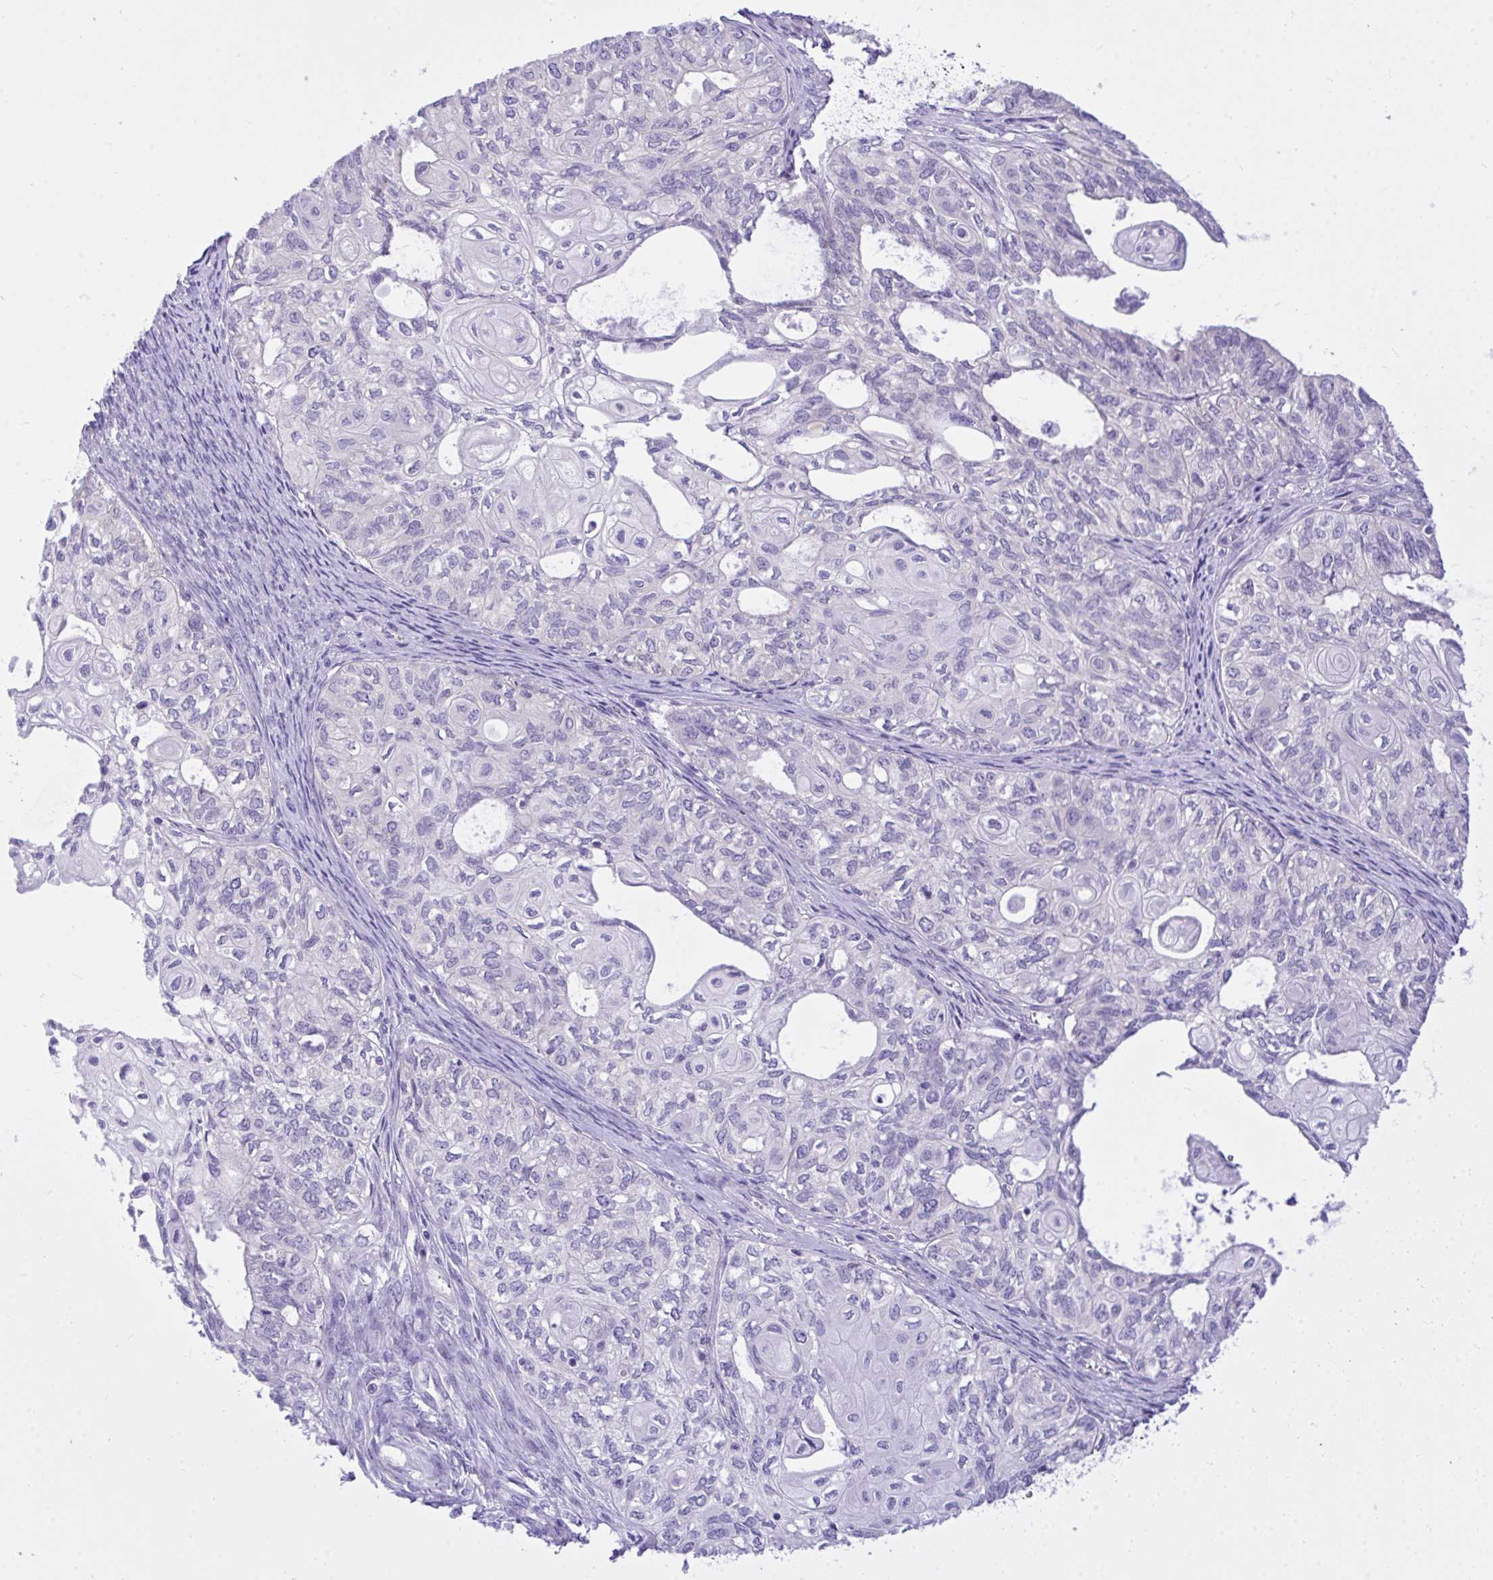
{"staining": {"intensity": "negative", "quantity": "none", "location": "none"}, "tissue": "ovarian cancer", "cell_type": "Tumor cells", "image_type": "cancer", "snomed": [{"axis": "morphology", "description": "Carcinoma, endometroid"}, {"axis": "topography", "description": "Ovary"}], "caption": "High power microscopy photomicrograph of an immunohistochemistry (IHC) image of ovarian cancer (endometroid carcinoma), revealing no significant expression in tumor cells.", "gene": "TLN2", "patient": {"sex": "female", "age": 64}}